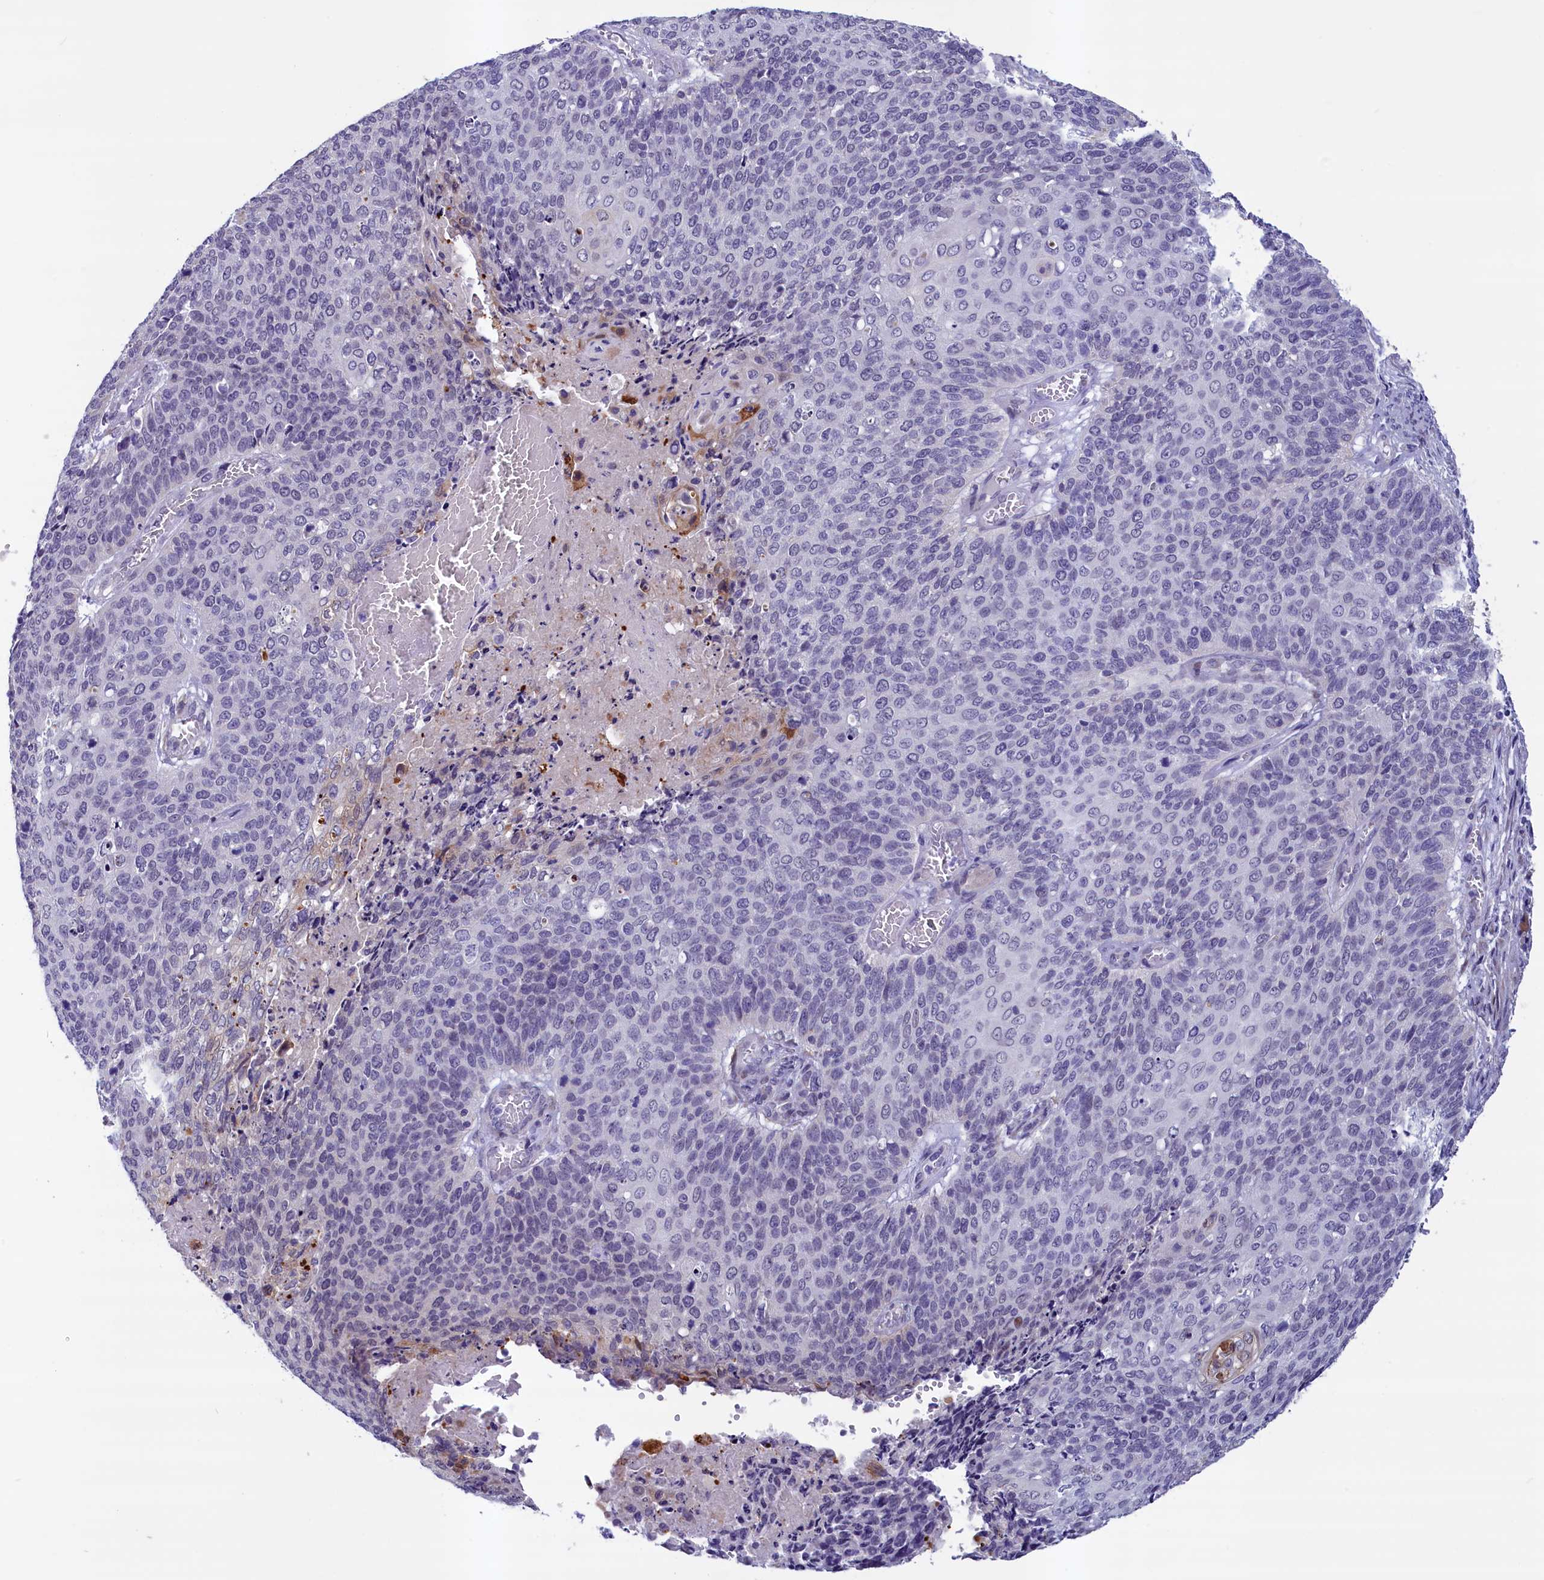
{"staining": {"intensity": "negative", "quantity": "none", "location": "none"}, "tissue": "cervical cancer", "cell_type": "Tumor cells", "image_type": "cancer", "snomed": [{"axis": "morphology", "description": "Squamous cell carcinoma, NOS"}, {"axis": "topography", "description": "Cervix"}], "caption": "High magnification brightfield microscopy of cervical cancer stained with DAB (brown) and counterstained with hematoxylin (blue): tumor cells show no significant expression. The staining was performed using DAB to visualize the protein expression in brown, while the nuclei were stained in blue with hematoxylin (Magnification: 20x).", "gene": "SCD5", "patient": {"sex": "female", "age": 39}}